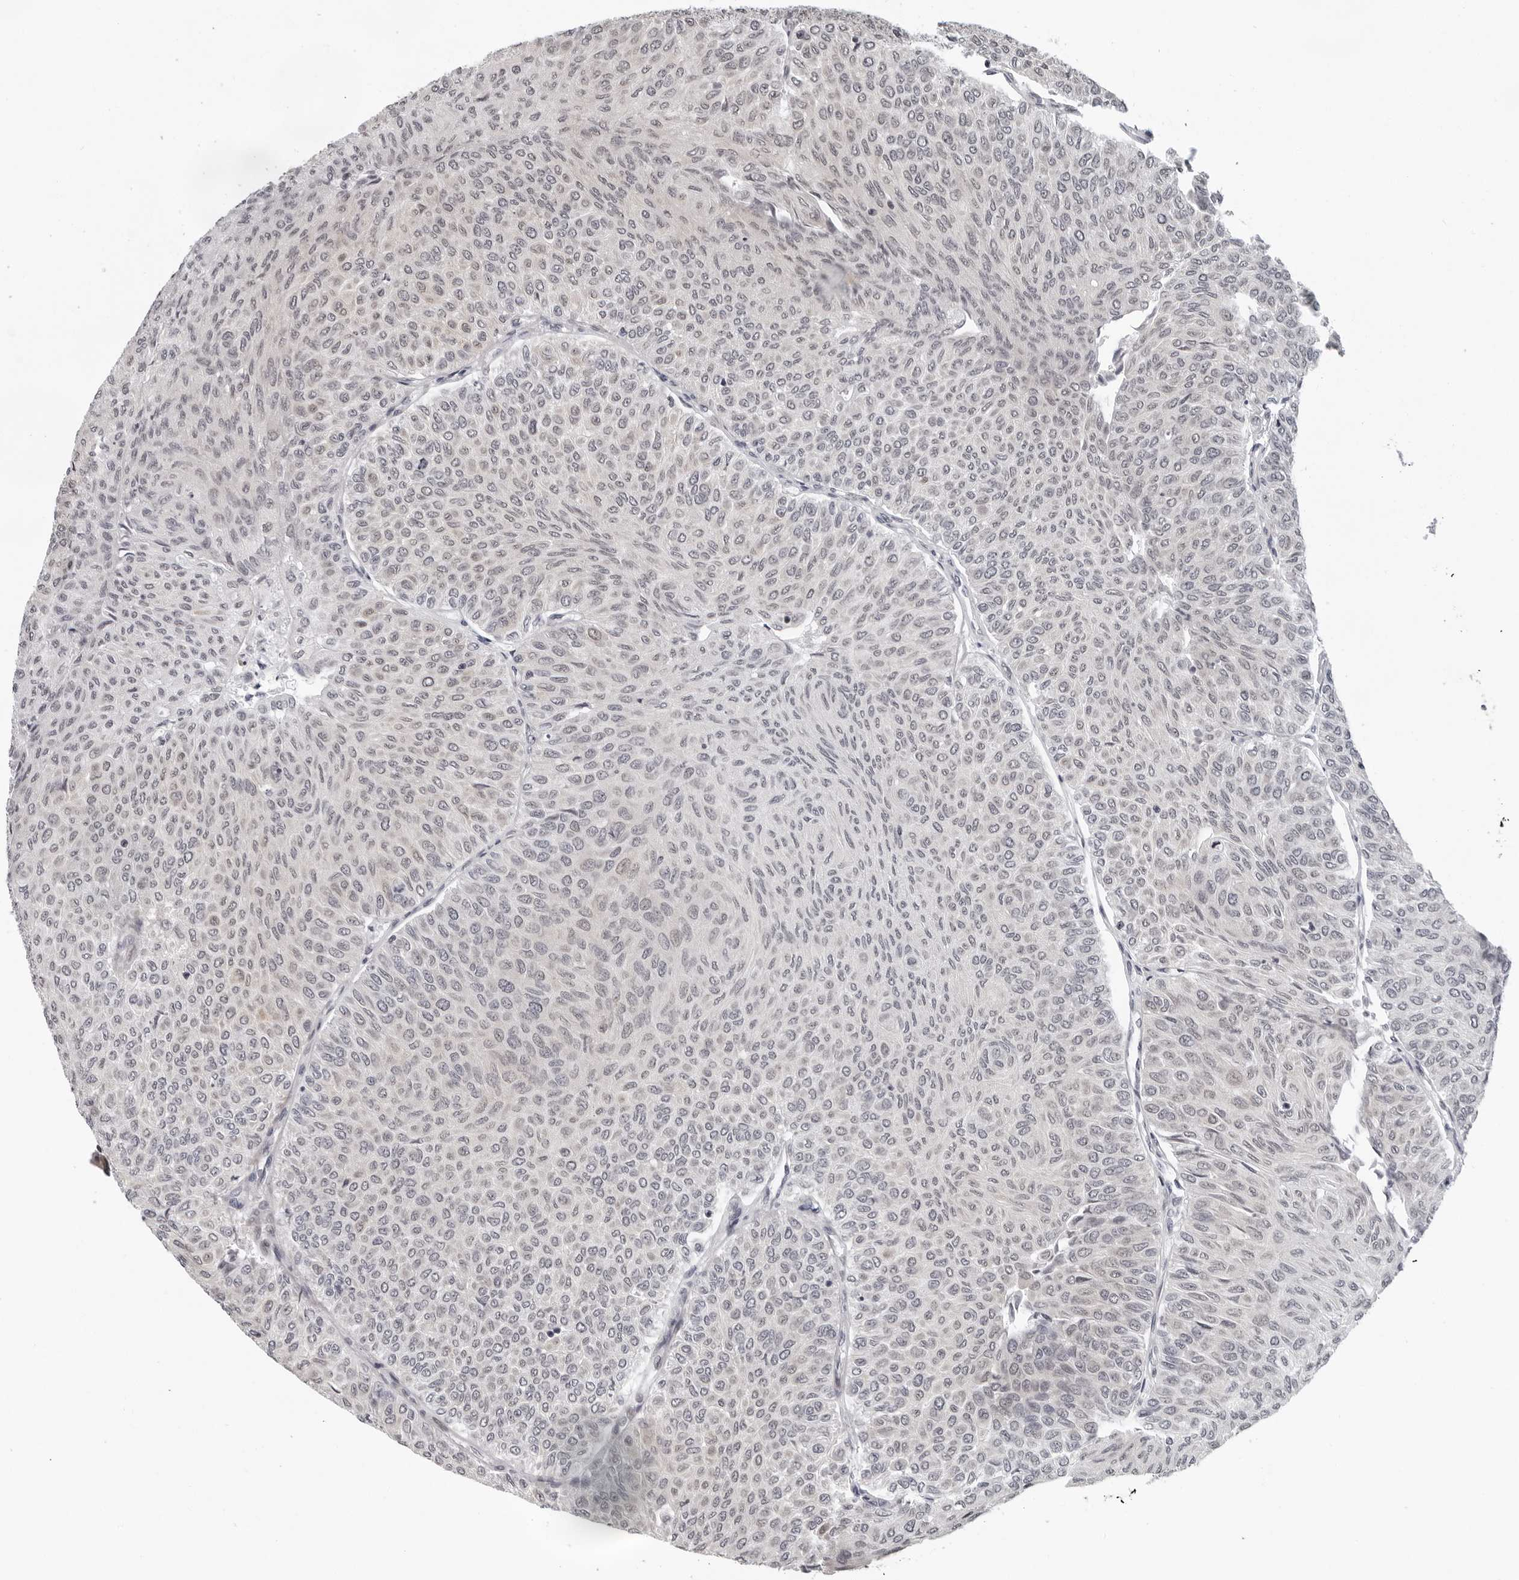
{"staining": {"intensity": "weak", "quantity": "25%-75%", "location": "nuclear"}, "tissue": "urothelial cancer", "cell_type": "Tumor cells", "image_type": "cancer", "snomed": [{"axis": "morphology", "description": "Urothelial carcinoma, Low grade"}, {"axis": "topography", "description": "Urinary bladder"}], "caption": "A low amount of weak nuclear staining is identified in about 25%-75% of tumor cells in urothelial cancer tissue.", "gene": "PIP4K2C", "patient": {"sex": "male", "age": 78}}